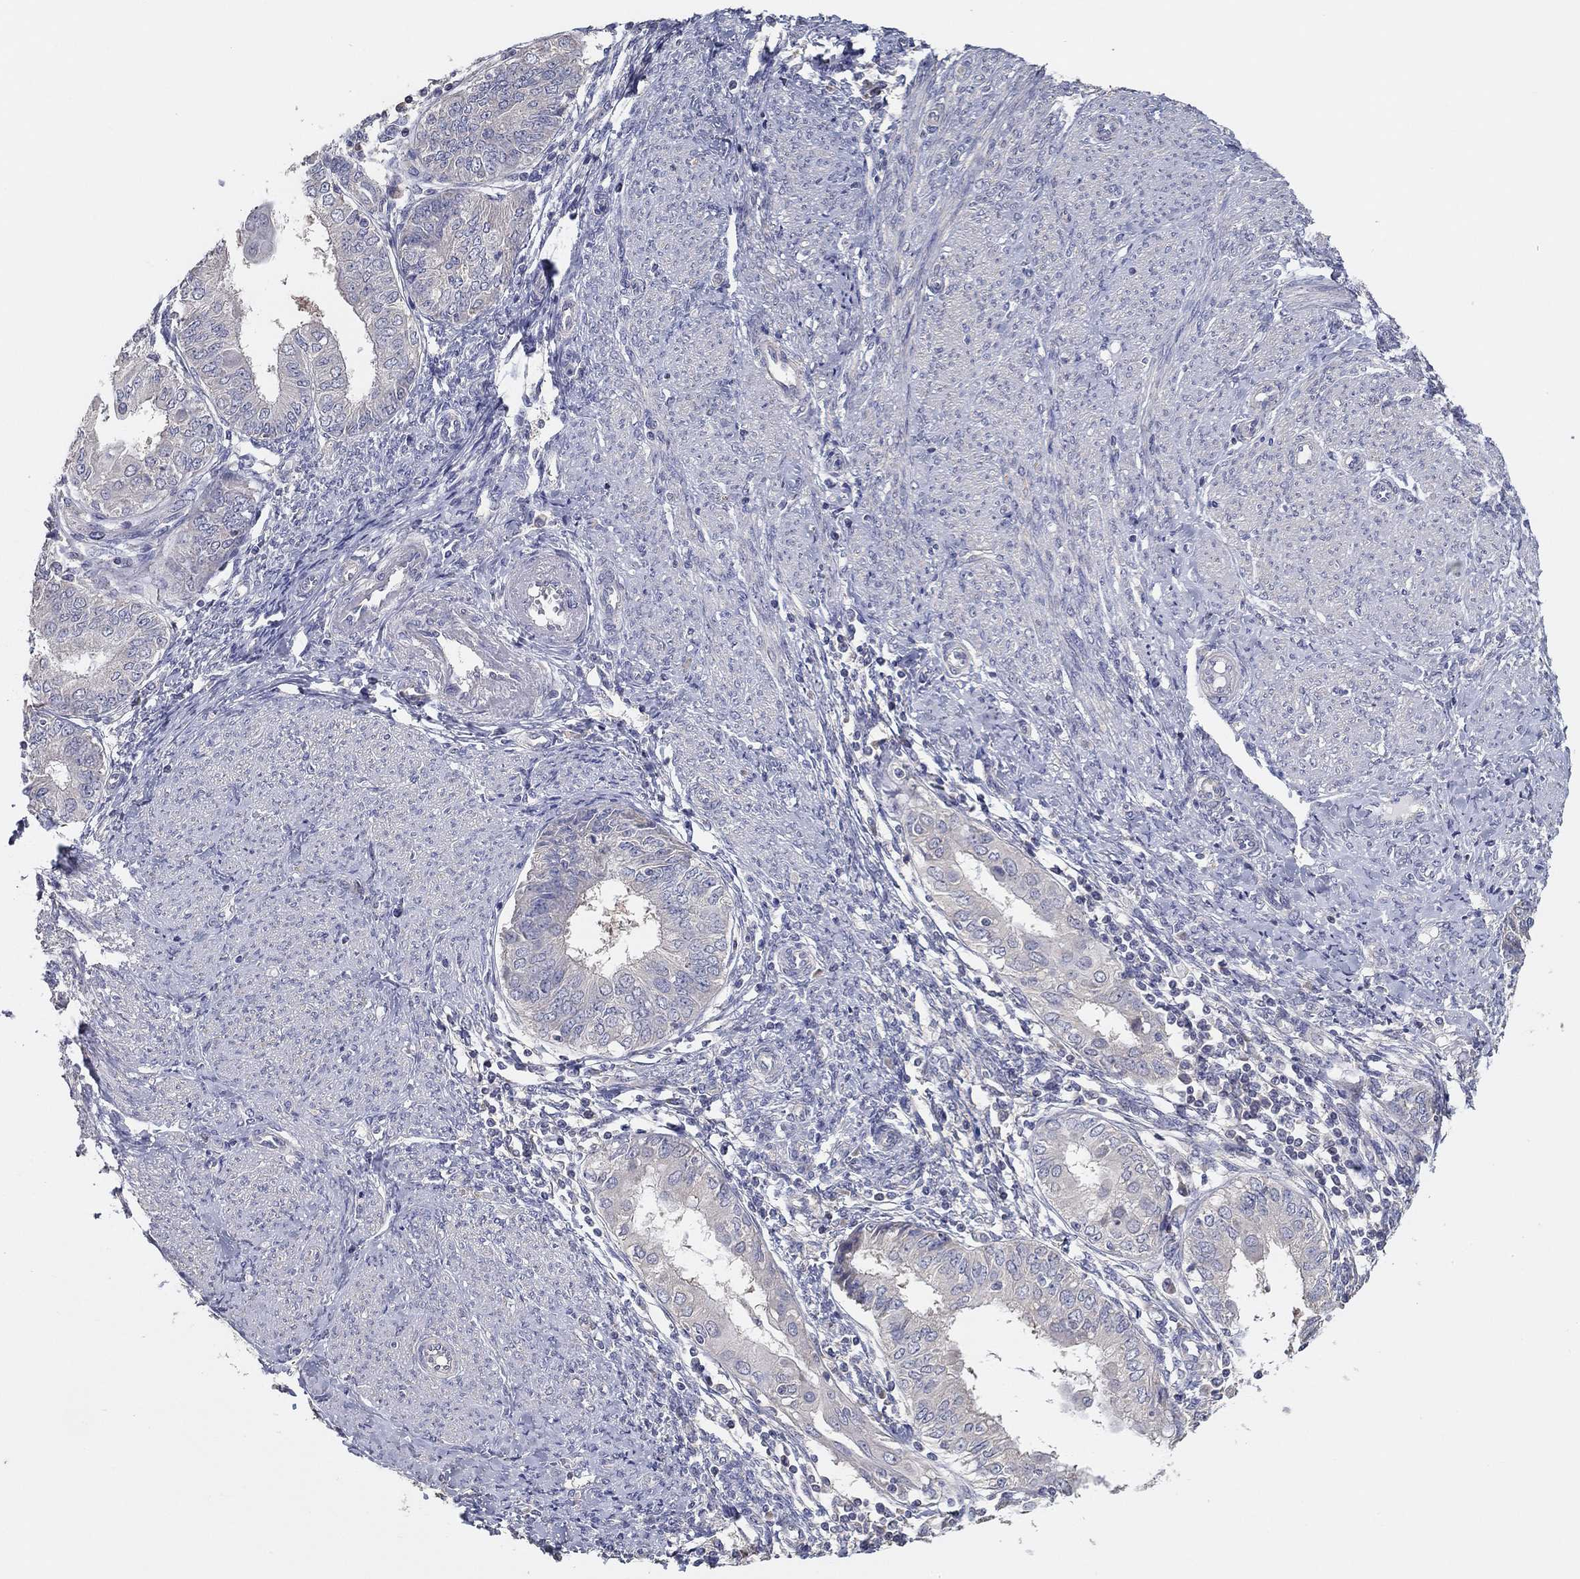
{"staining": {"intensity": "negative", "quantity": "none", "location": "none"}, "tissue": "endometrial cancer", "cell_type": "Tumor cells", "image_type": "cancer", "snomed": [{"axis": "morphology", "description": "Adenocarcinoma, NOS"}, {"axis": "topography", "description": "Endometrium"}], "caption": "Human adenocarcinoma (endometrial) stained for a protein using immunohistochemistry (IHC) exhibits no expression in tumor cells.", "gene": "DOCK3", "patient": {"sex": "female", "age": 68}}